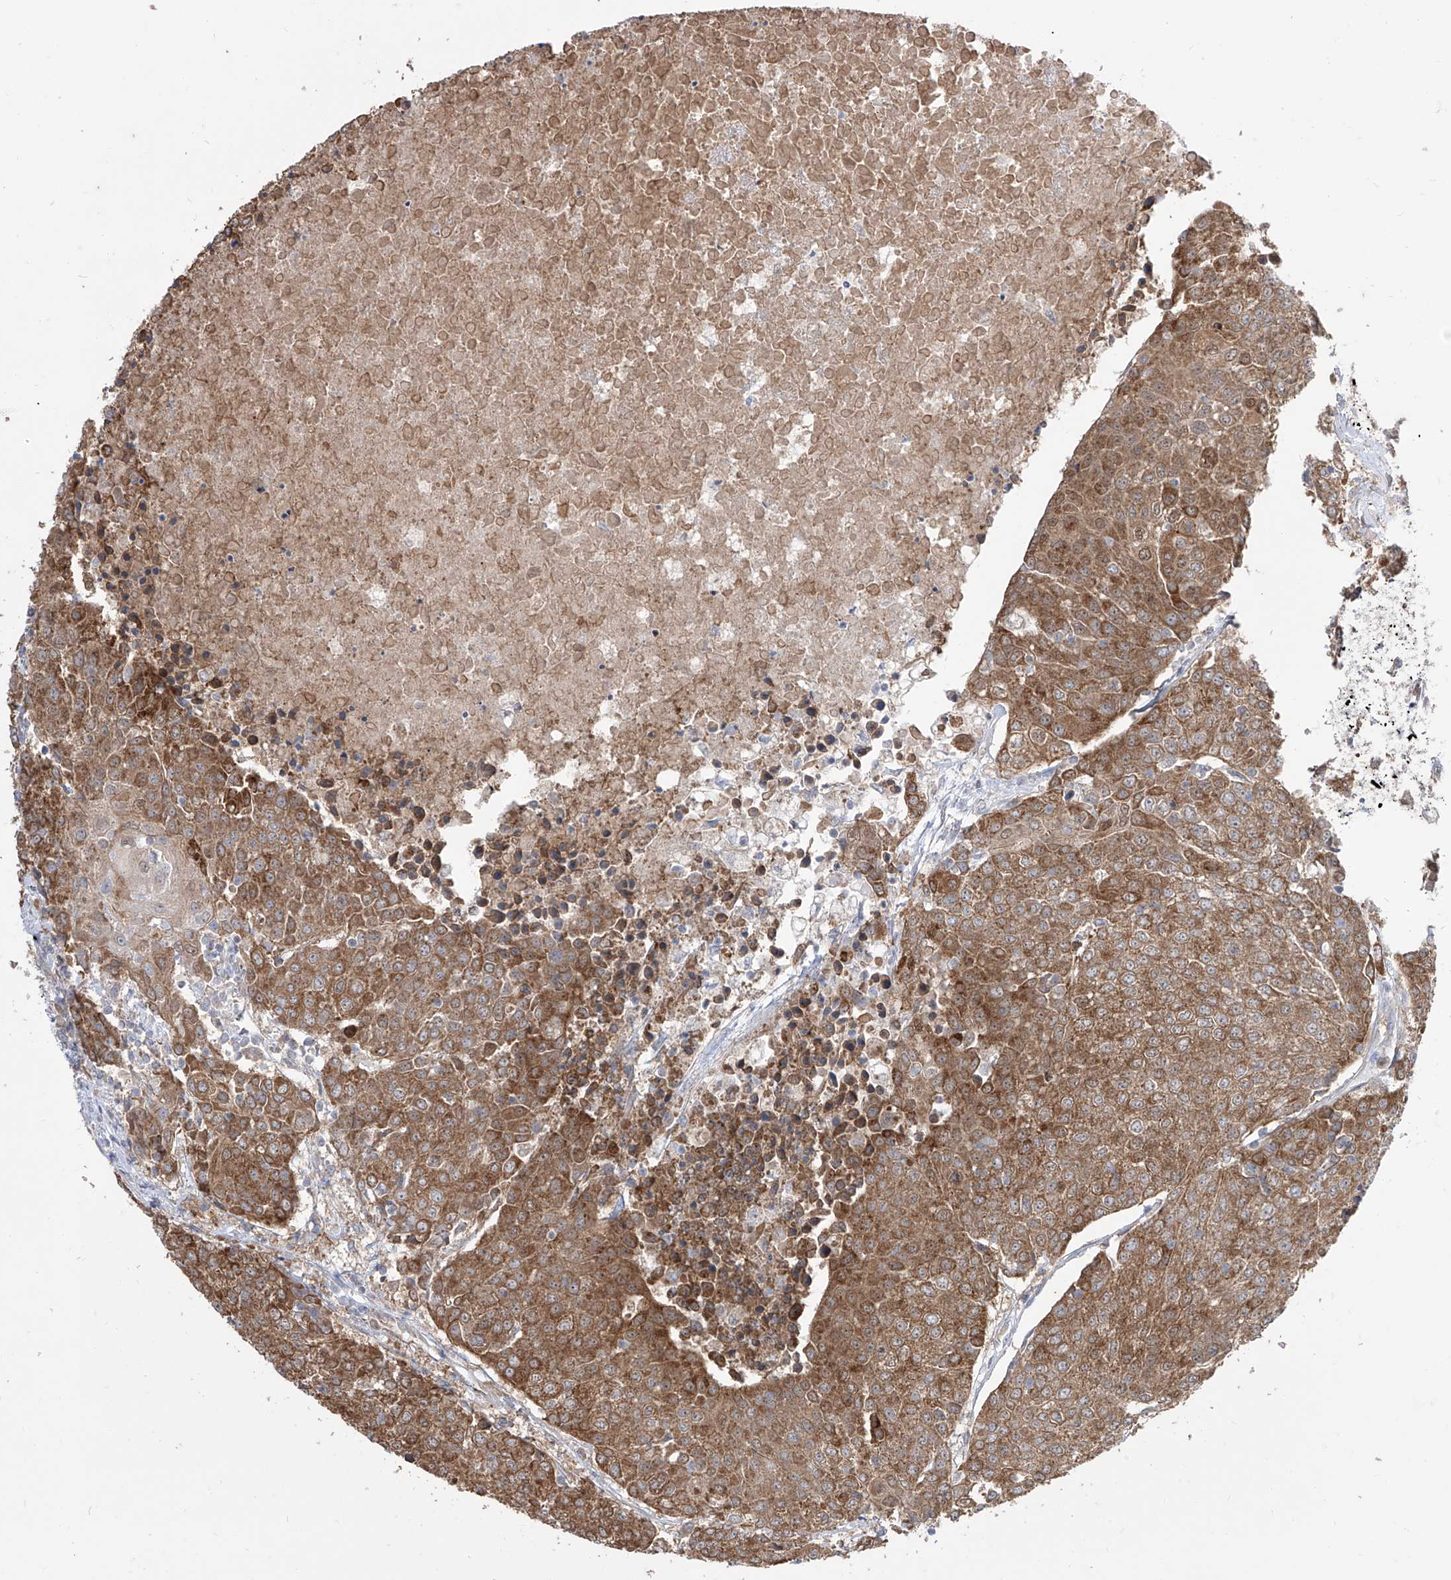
{"staining": {"intensity": "strong", "quantity": ">75%", "location": "cytoplasmic/membranous"}, "tissue": "urothelial cancer", "cell_type": "Tumor cells", "image_type": "cancer", "snomed": [{"axis": "morphology", "description": "Urothelial carcinoma, High grade"}, {"axis": "topography", "description": "Urinary bladder"}], "caption": "Immunohistochemical staining of human urothelial cancer reveals high levels of strong cytoplasmic/membranous positivity in about >75% of tumor cells.", "gene": "BROX", "patient": {"sex": "female", "age": 85}}